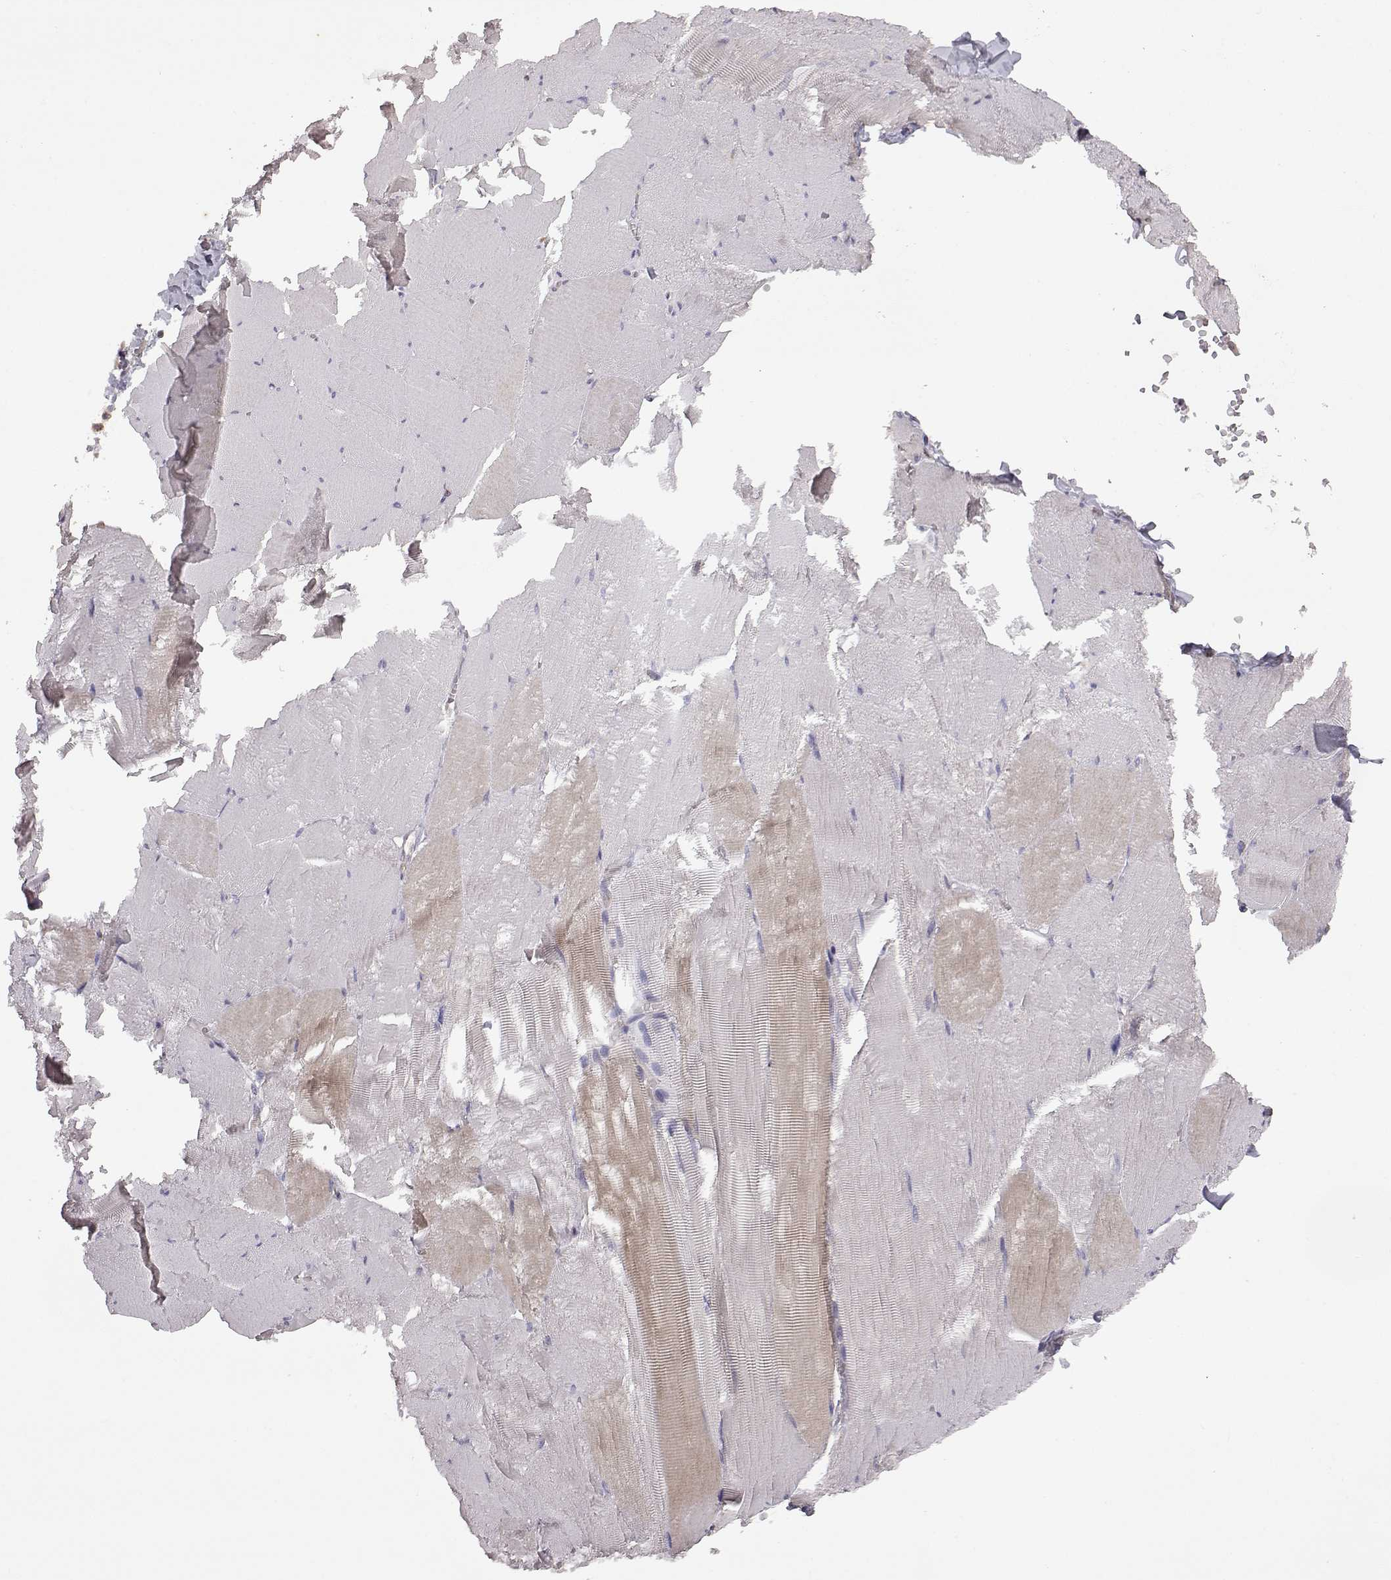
{"staining": {"intensity": "negative", "quantity": "none", "location": "none"}, "tissue": "skeletal muscle", "cell_type": "Myocytes", "image_type": "normal", "snomed": [{"axis": "morphology", "description": "Normal tissue, NOS"}, {"axis": "morphology", "description": "Malignant melanoma, Metastatic site"}, {"axis": "topography", "description": "Skeletal muscle"}], "caption": "Skeletal muscle stained for a protein using IHC reveals no staining myocytes.", "gene": "DDC", "patient": {"sex": "male", "age": 50}}